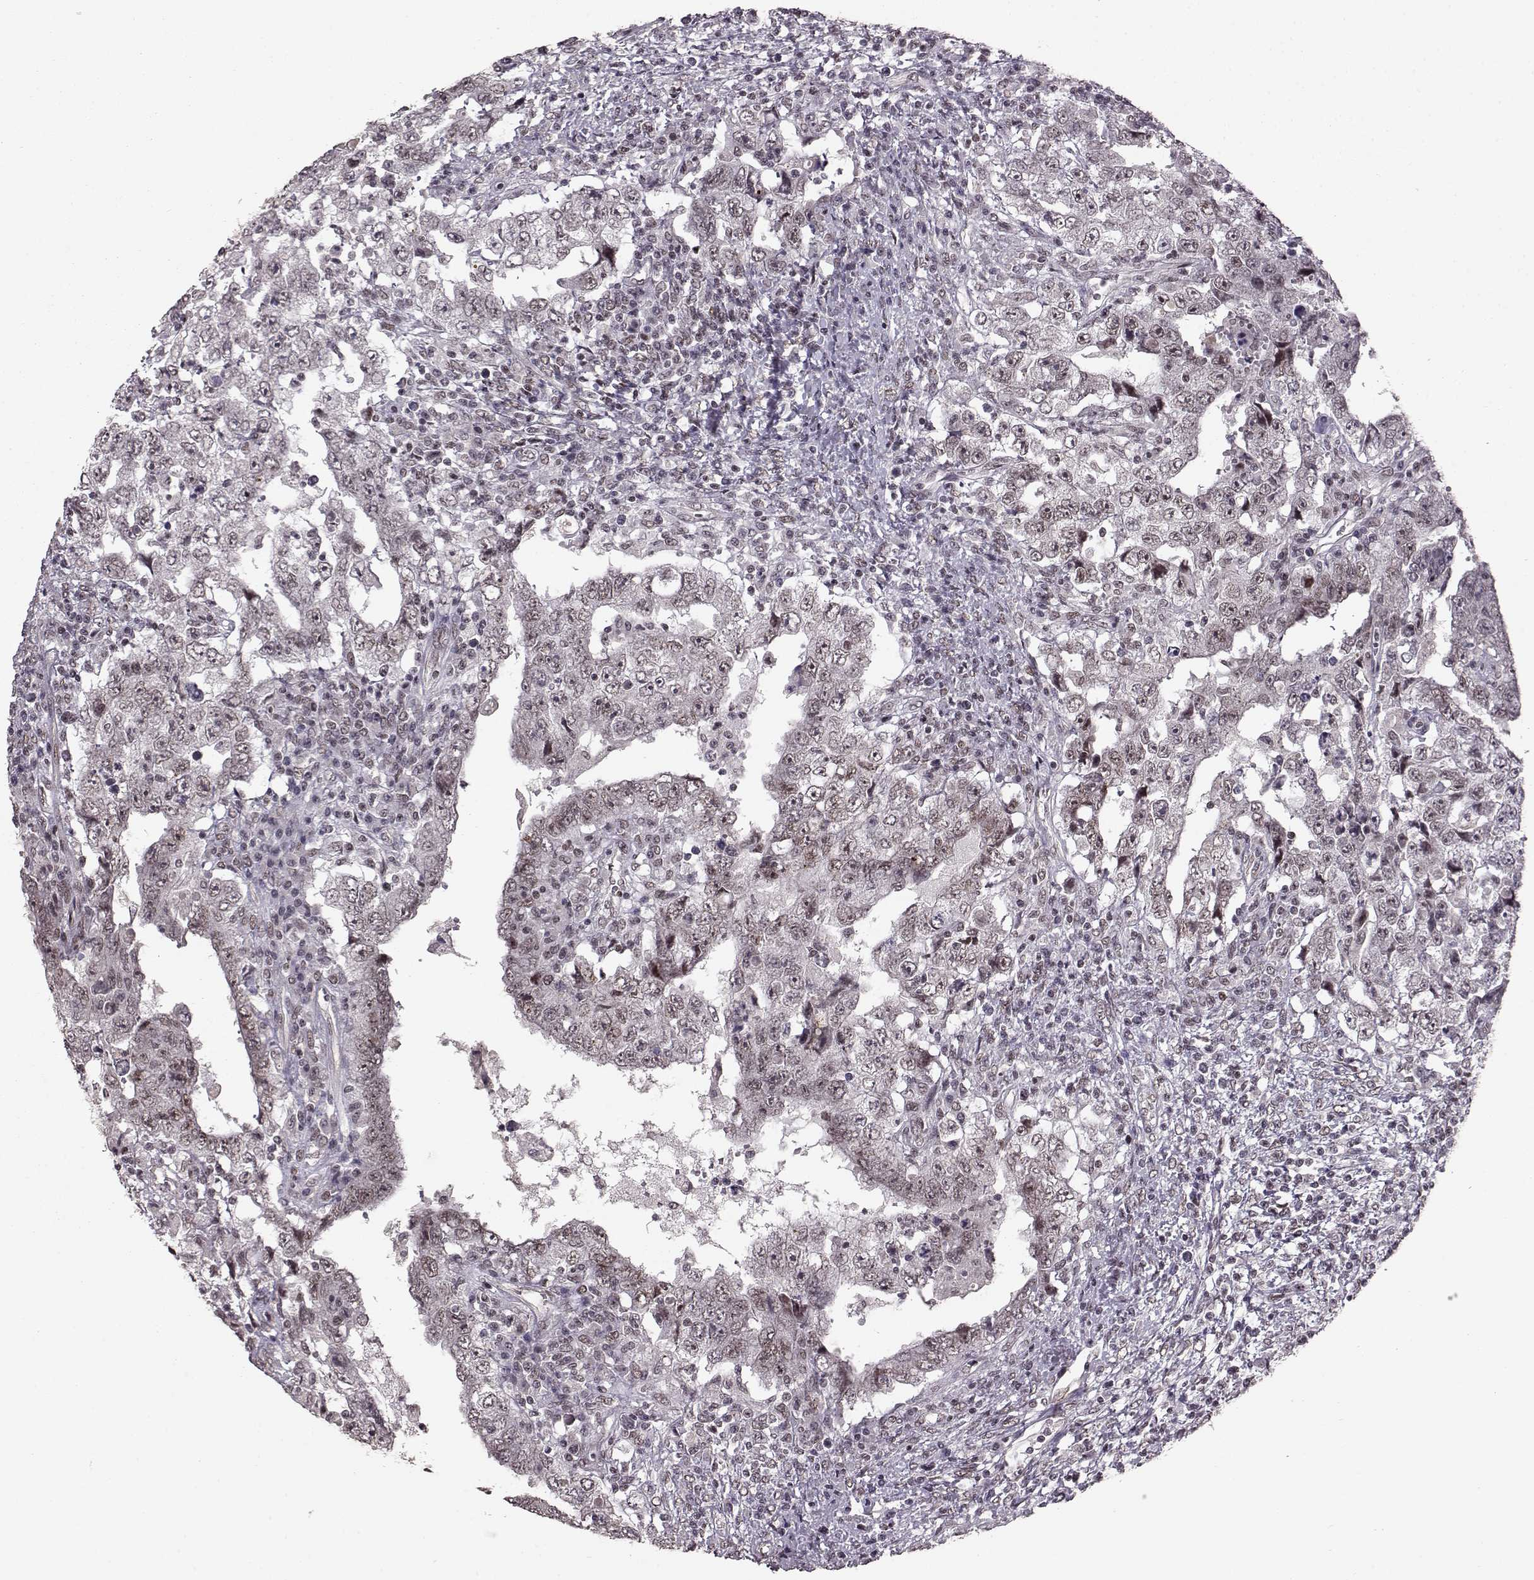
{"staining": {"intensity": "weak", "quantity": "<25%", "location": "nuclear"}, "tissue": "testis cancer", "cell_type": "Tumor cells", "image_type": "cancer", "snomed": [{"axis": "morphology", "description": "Carcinoma, Embryonal, NOS"}, {"axis": "topography", "description": "Testis"}], "caption": "IHC image of neoplastic tissue: human embryonal carcinoma (testis) stained with DAB displays no significant protein expression in tumor cells. (Stains: DAB immunohistochemistry (IHC) with hematoxylin counter stain, Microscopy: brightfield microscopy at high magnification).", "gene": "RRAGD", "patient": {"sex": "male", "age": 26}}